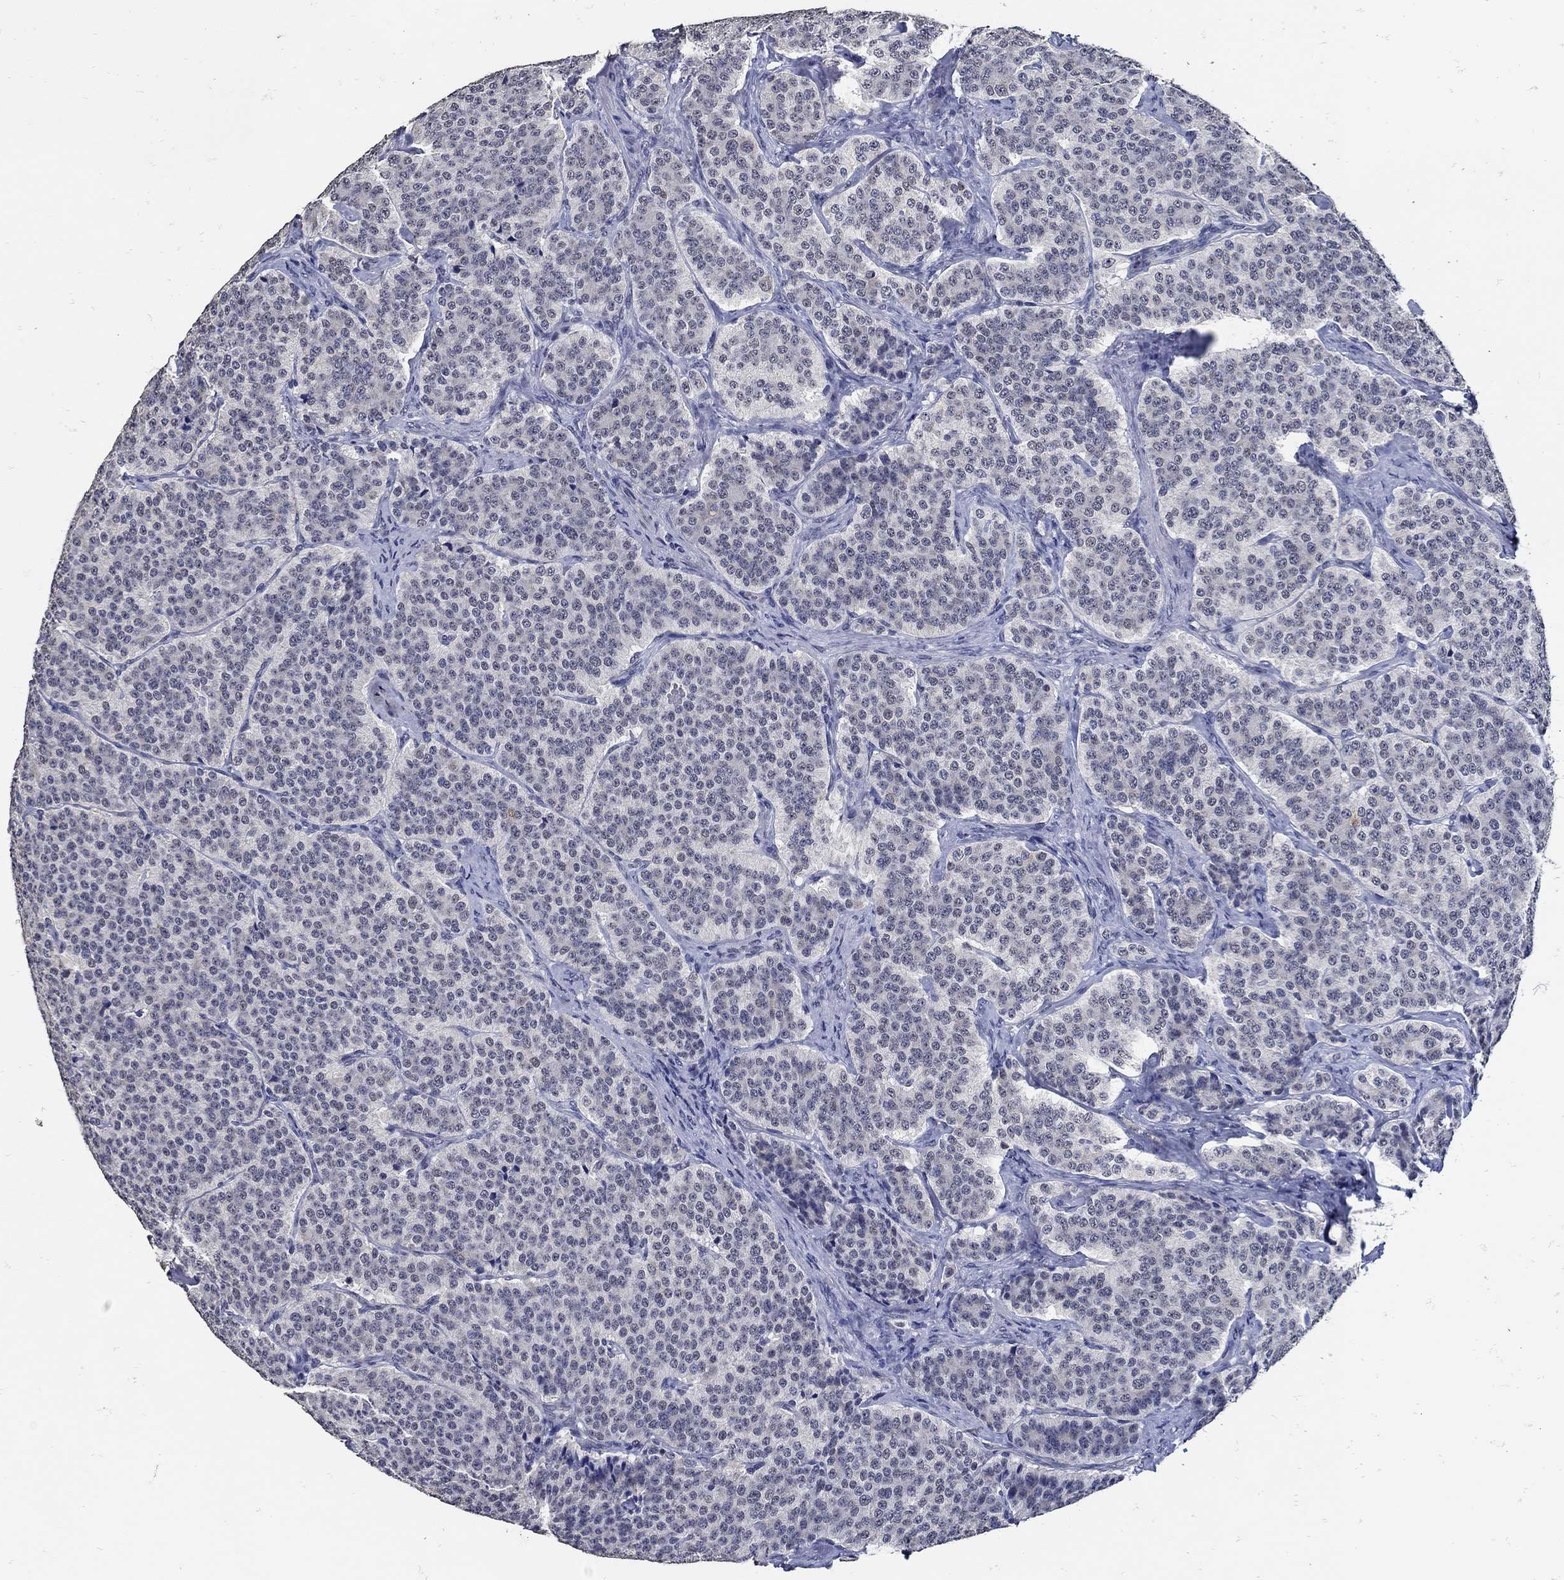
{"staining": {"intensity": "negative", "quantity": "none", "location": "none"}, "tissue": "carcinoid", "cell_type": "Tumor cells", "image_type": "cancer", "snomed": [{"axis": "morphology", "description": "Carcinoid, malignant, NOS"}, {"axis": "topography", "description": "Small intestine"}], "caption": "Image shows no protein positivity in tumor cells of carcinoid (malignant) tissue.", "gene": "KCNN3", "patient": {"sex": "female", "age": 58}}